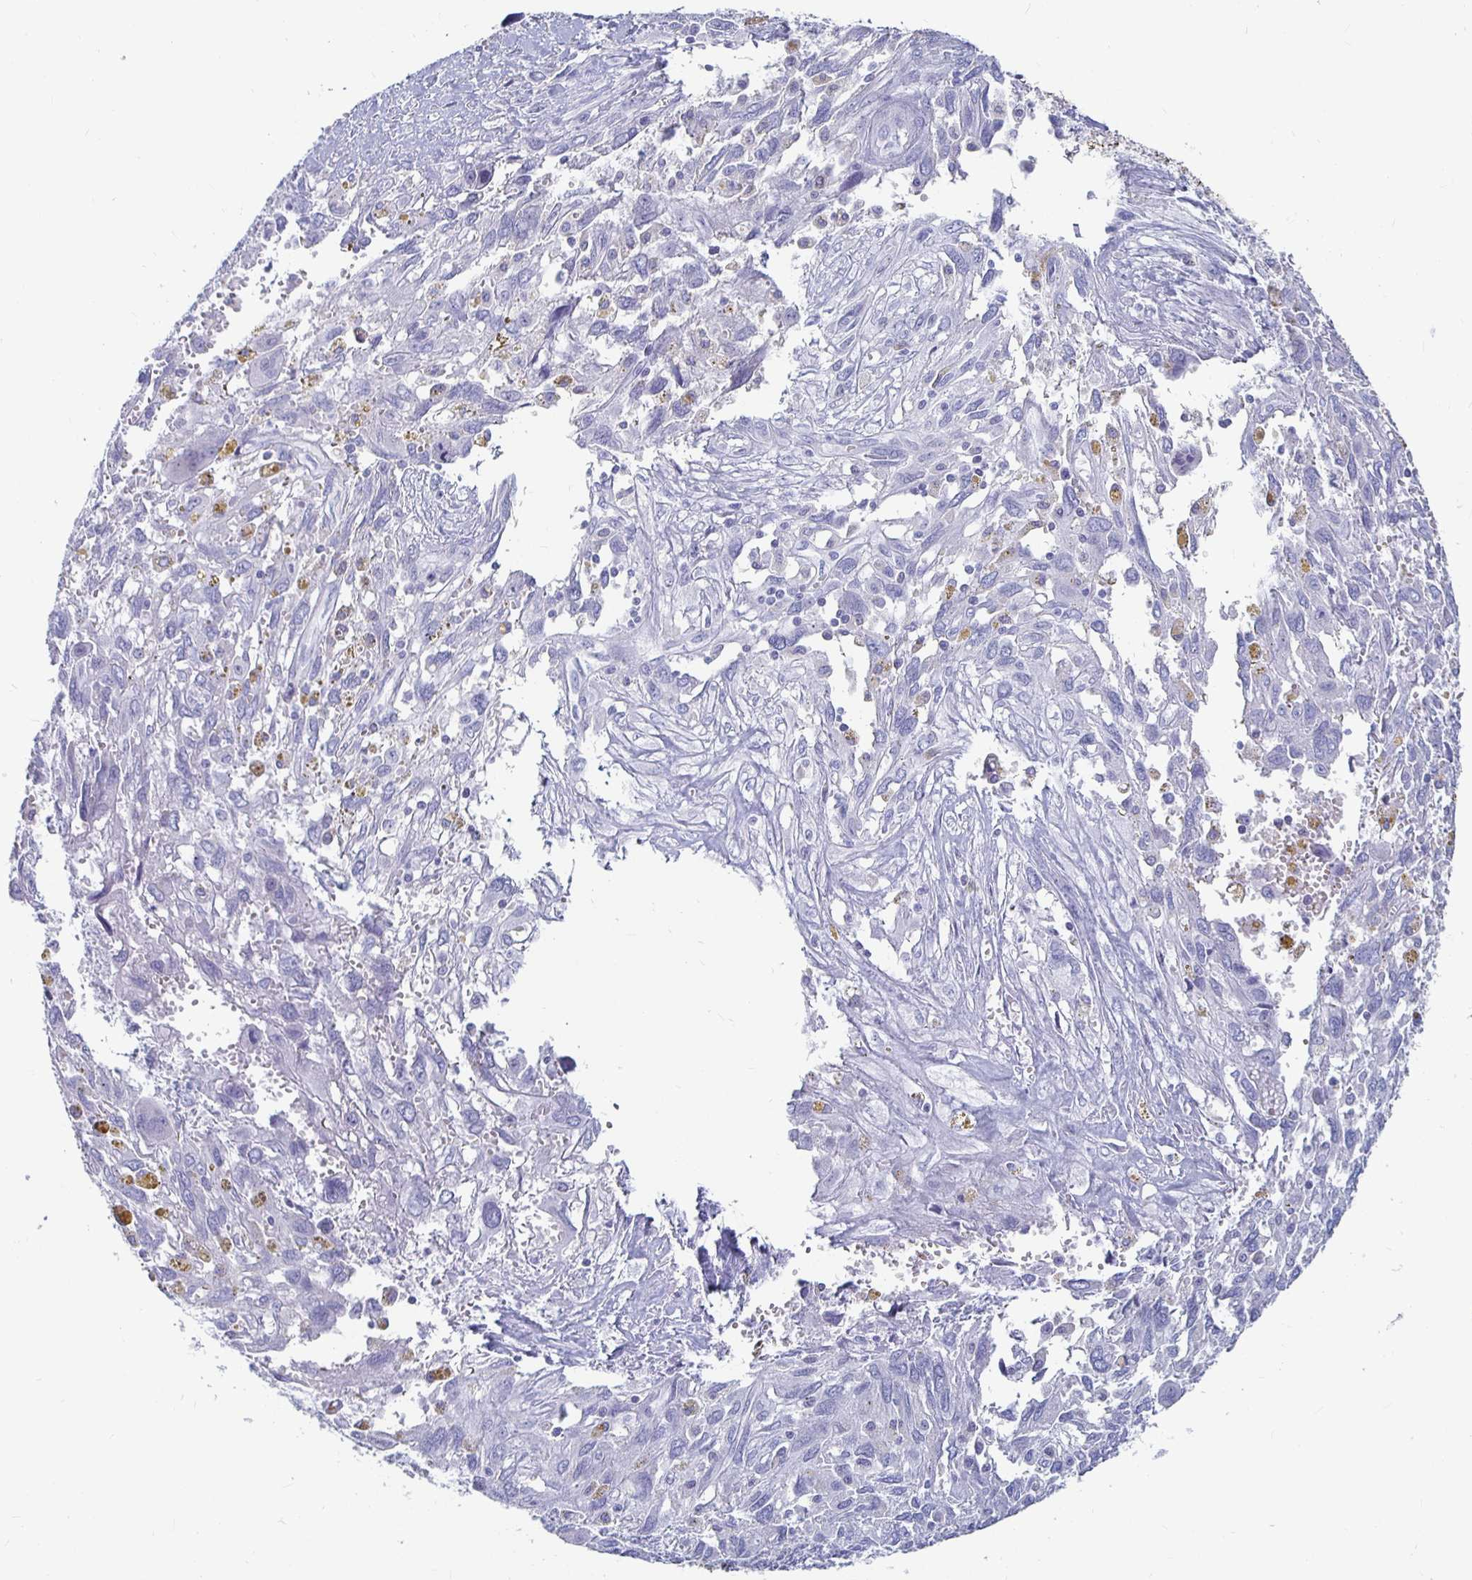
{"staining": {"intensity": "negative", "quantity": "none", "location": "none"}, "tissue": "pancreatic cancer", "cell_type": "Tumor cells", "image_type": "cancer", "snomed": [{"axis": "morphology", "description": "Adenocarcinoma, NOS"}, {"axis": "topography", "description": "Pancreas"}], "caption": "Pancreatic cancer was stained to show a protein in brown. There is no significant staining in tumor cells. (DAB IHC with hematoxylin counter stain).", "gene": "CA9", "patient": {"sex": "female", "age": 47}}